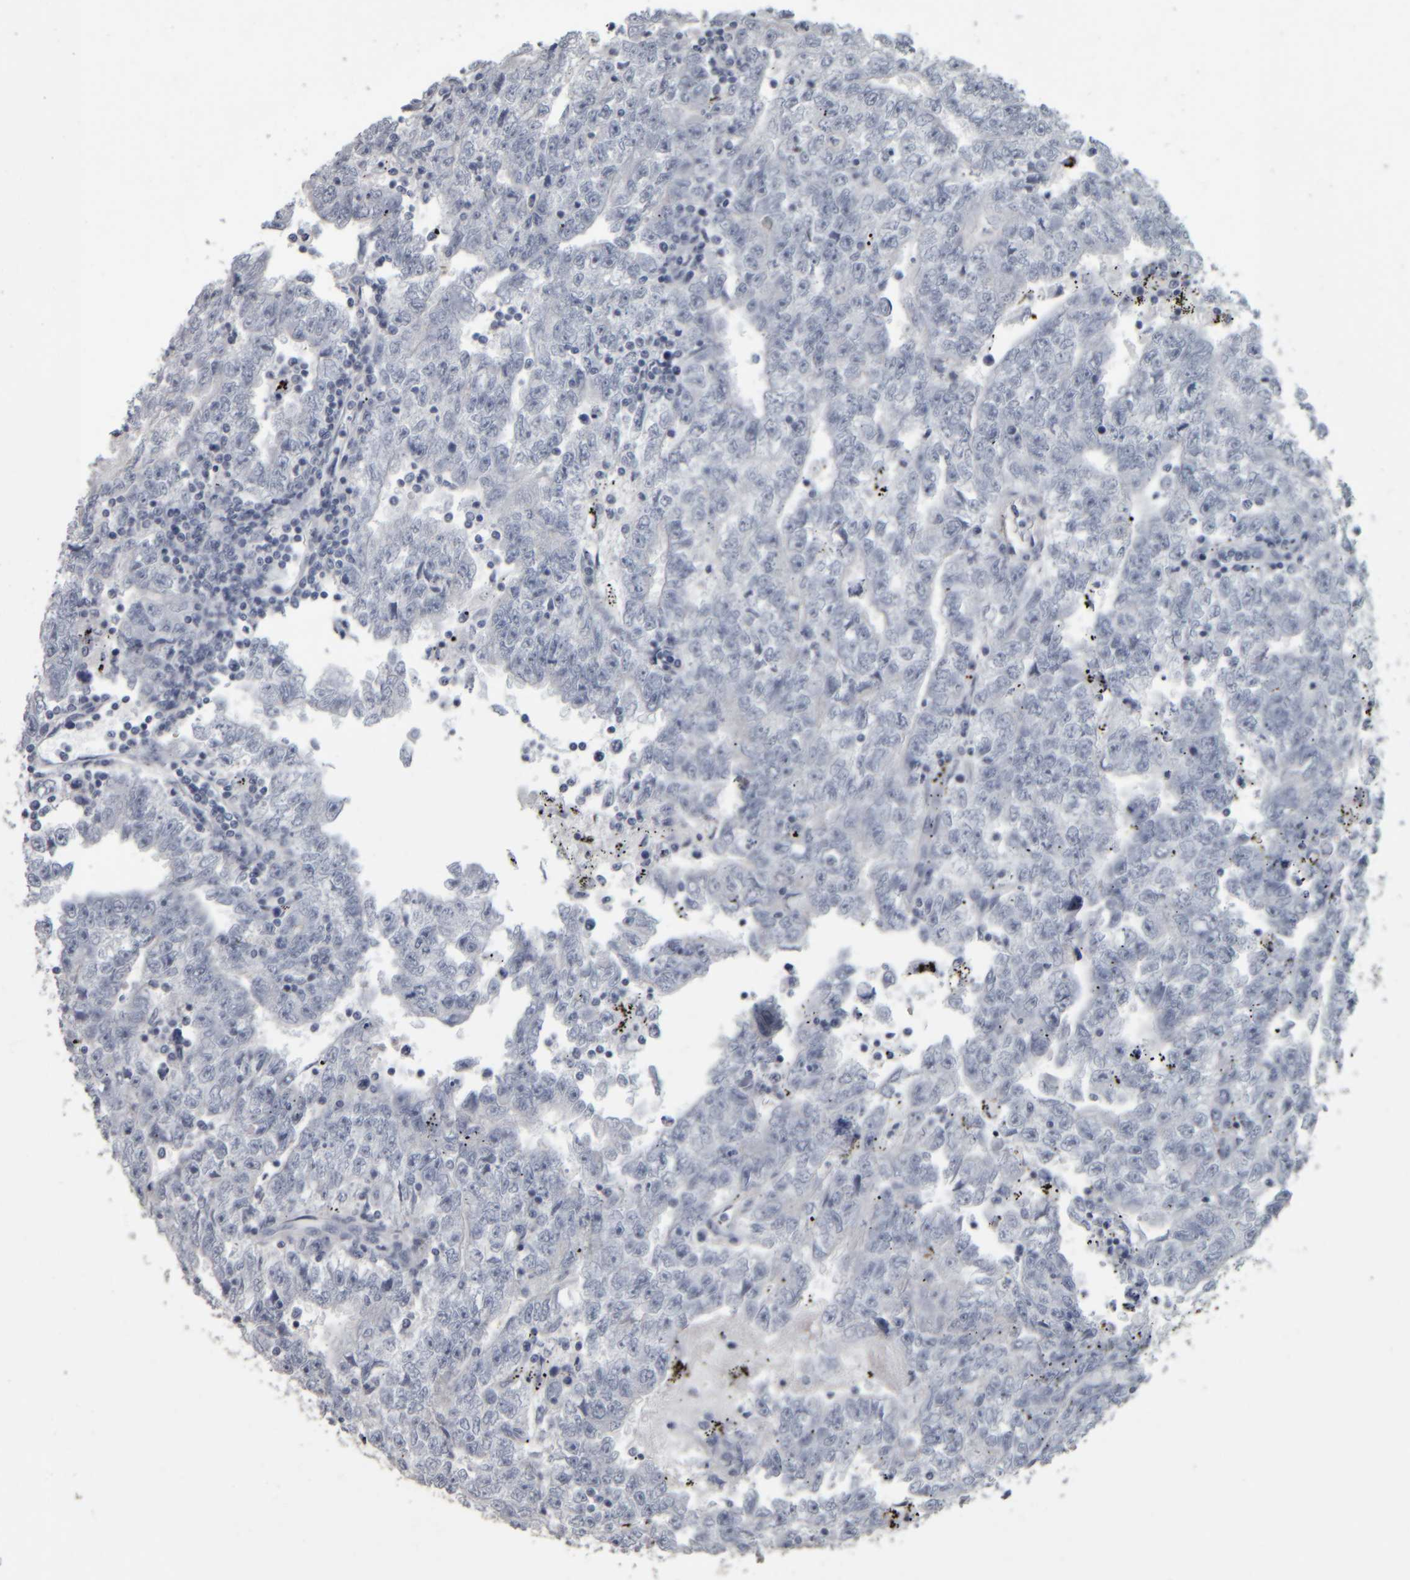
{"staining": {"intensity": "negative", "quantity": "none", "location": "none"}, "tissue": "testis cancer", "cell_type": "Tumor cells", "image_type": "cancer", "snomed": [{"axis": "morphology", "description": "Carcinoma, Embryonal, NOS"}, {"axis": "topography", "description": "Testis"}], "caption": "A histopathology image of human testis cancer (embryonal carcinoma) is negative for staining in tumor cells.", "gene": "CAVIN4", "patient": {"sex": "male", "age": 25}}